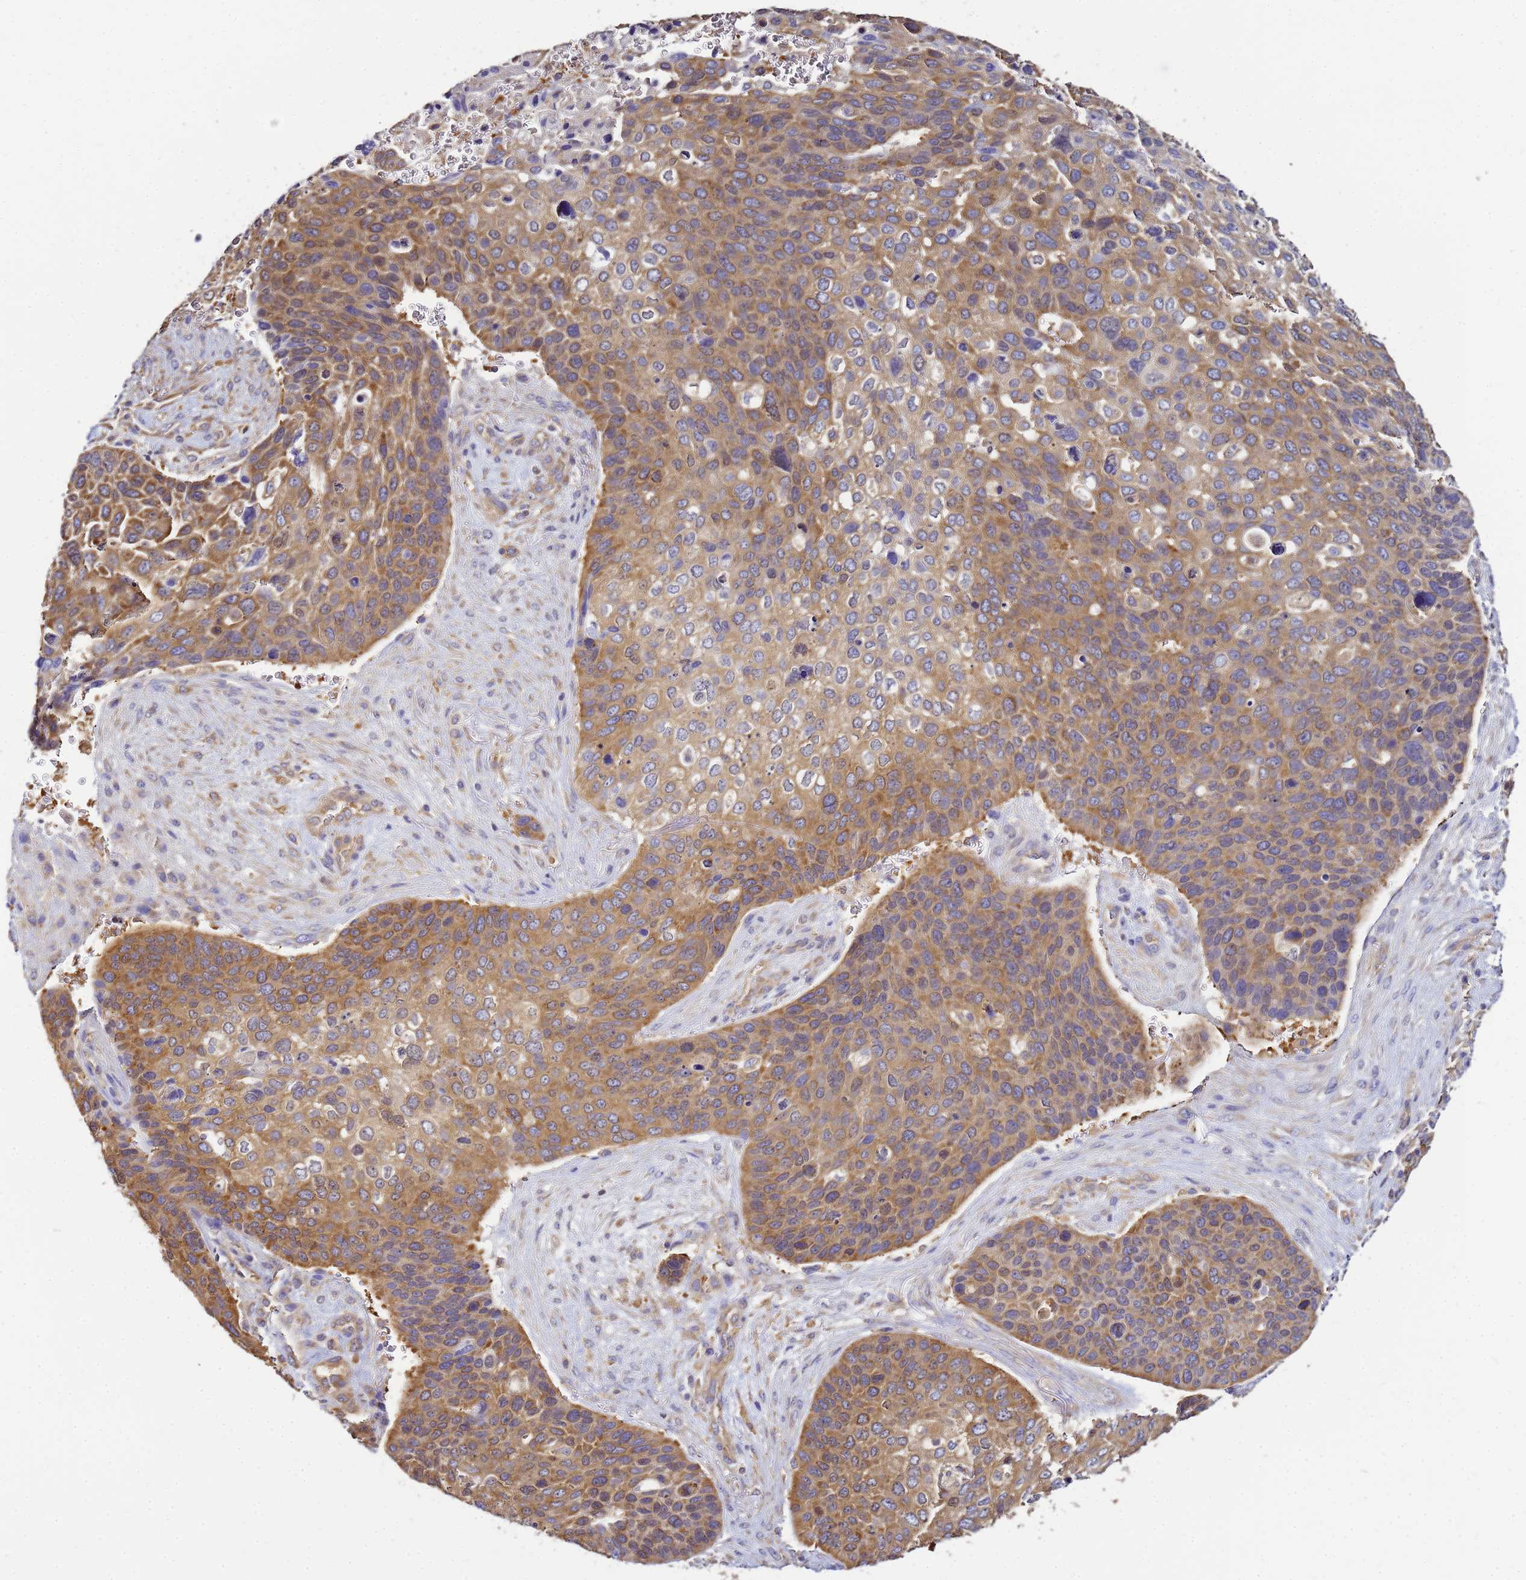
{"staining": {"intensity": "moderate", "quantity": ">75%", "location": "cytoplasmic/membranous"}, "tissue": "skin cancer", "cell_type": "Tumor cells", "image_type": "cancer", "snomed": [{"axis": "morphology", "description": "Basal cell carcinoma"}, {"axis": "topography", "description": "Skin"}], "caption": "The image demonstrates staining of skin cancer (basal cell carcinoma), revealing moderate cytoplasmic/membranous protein staining (brown color) within tumor cells.", "gene": "NARS1", "patient": {"sex": "female", "age": 74}}